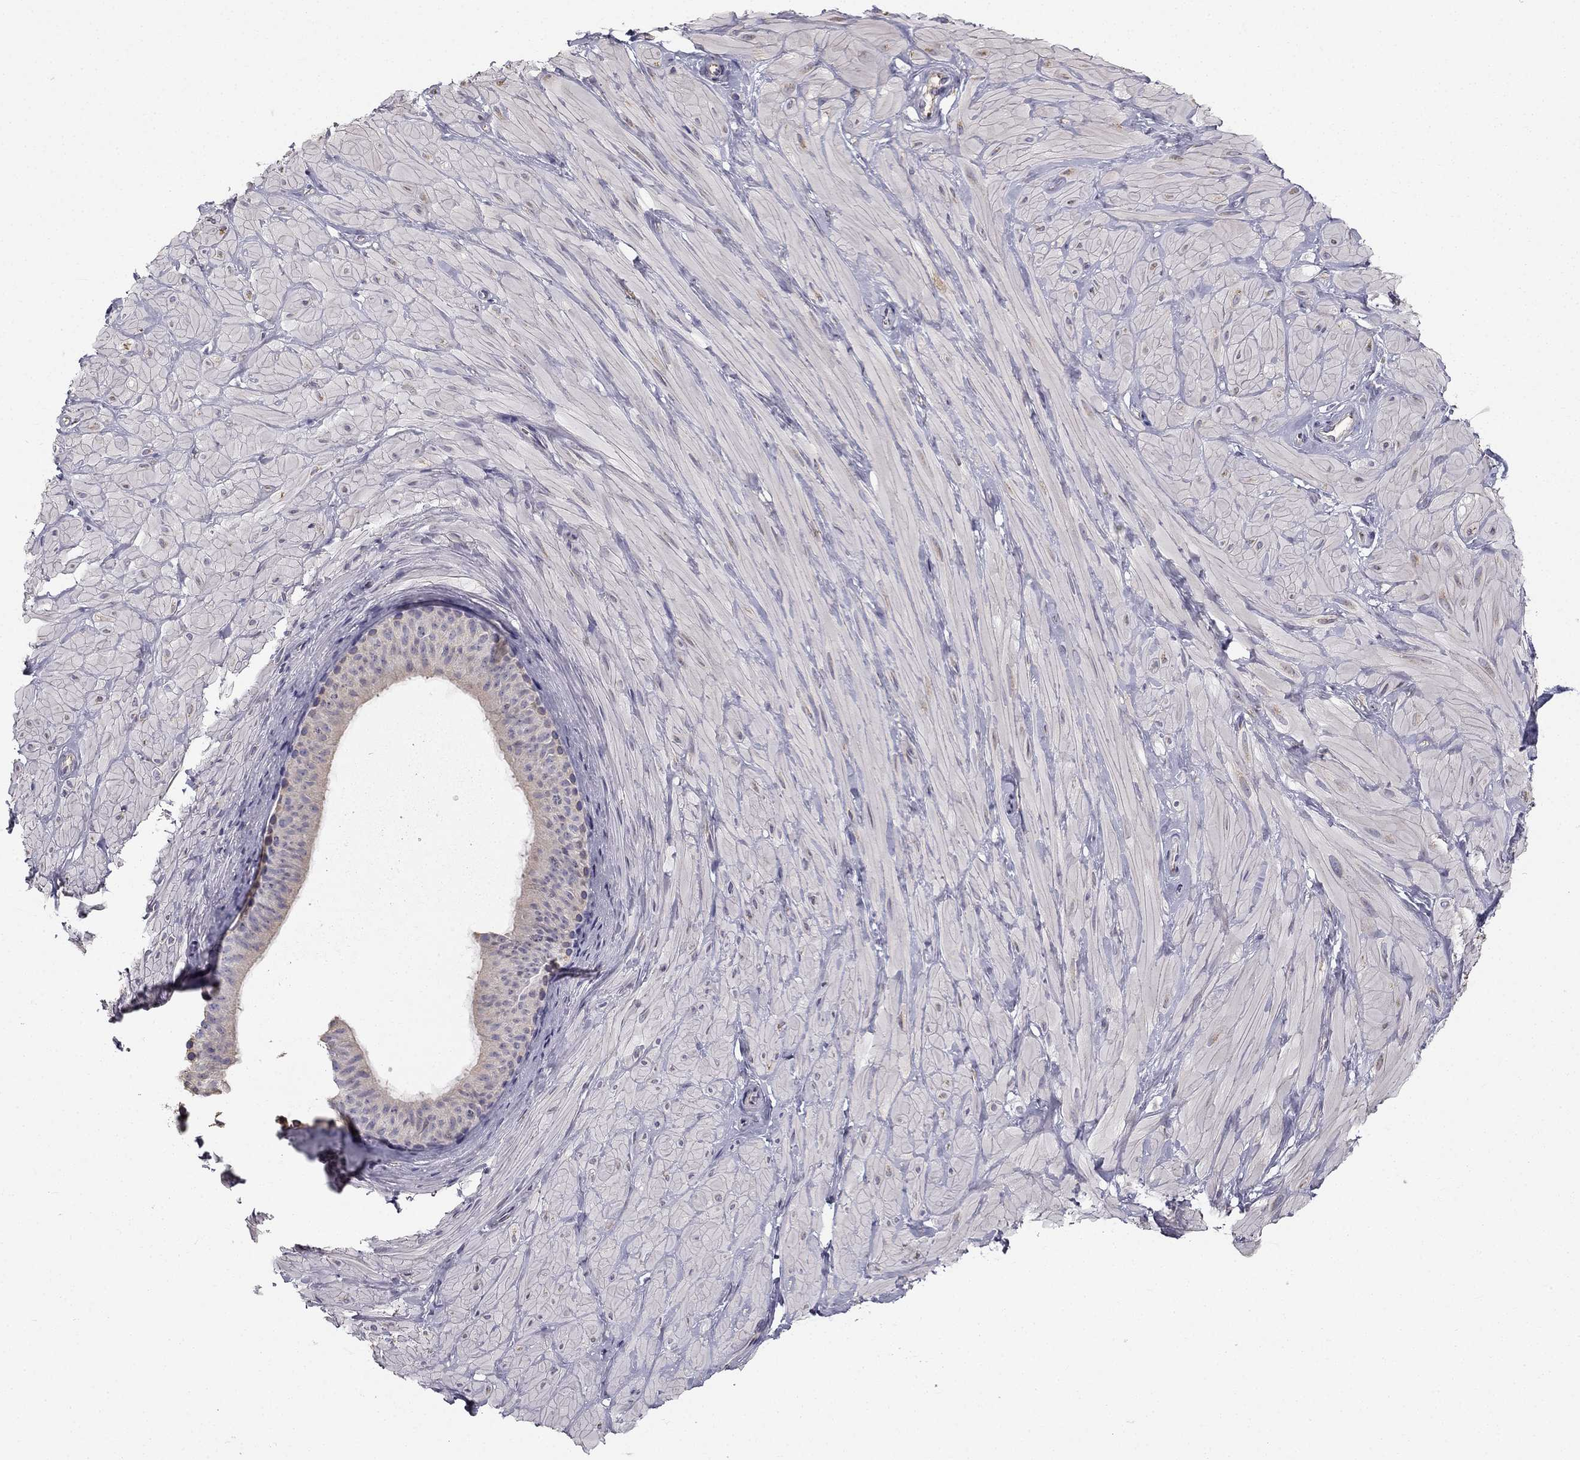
{"staining": {"intensity": "negative", "quantity": "none", "location": "none"}, "tissue": "soft tissue", "cell_type": "Fibroblasts", "image_type": "normal", "snomed": [{"axis": "morphology", "description": "Normal tissue, NOS"}, {"axis": "topography", "description": "Smooth muscle"}, {"axis": "topography", "description": "Peripheral nerve tissue"}], "caption": "Fibroblasts are negative for brown protein staining in unremarkable soft tissue. The staining is performed using DAB (3,3'-diaminobenzidine) brown chromogen with nuclei counter-stained in using hematoxylin.", "gene": "CCDC40", "patient": {"sex": "male", "age": 22}}